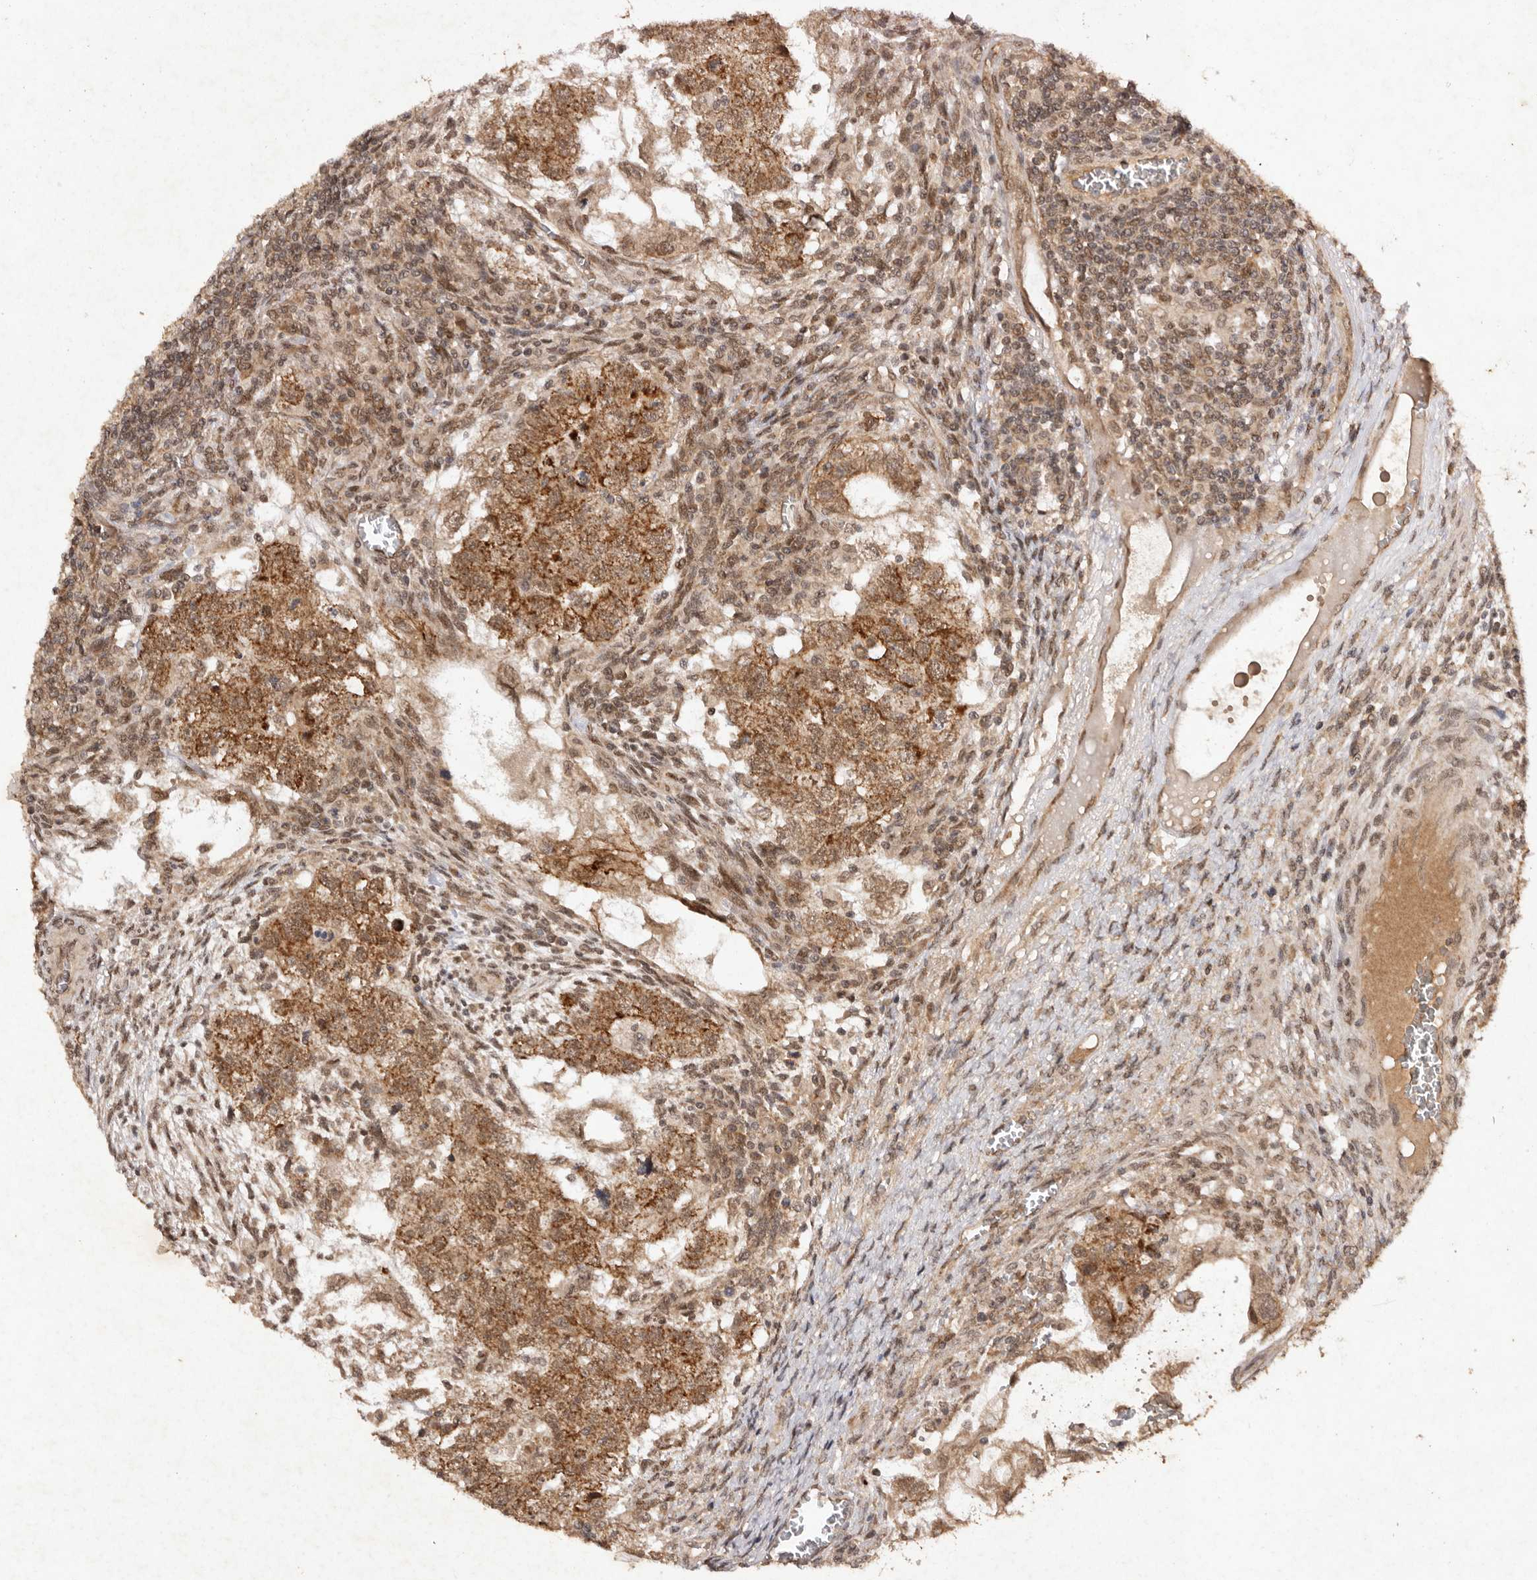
{"staining": {"intensity": "moderate", "quantity": ">75%", "location": "cytoplasmic/membranous,nuclear"}, "tissue": "testis cancer", "cell_type": "Tumor cells", "image_type": "cancer", "snomed": [{"axis": "morphology", "description": "Carcinoma, Embryonal, NOS"}, {"axis": "topography", "description": "Testis"}], "caption": "Embryonal carcinoma (testis) tissue exhibits moderate cytoplasmic/membranous and nuclear positivity in about >75% of tumor cells, visualized by immunohistochemistry. The staining was performed using DAB, with brown indicating positive protein expression. Nuclei are stained blue with hematoxylin.", "gene": "TARS2", "patient": {"sex": "male", "age": 37}}